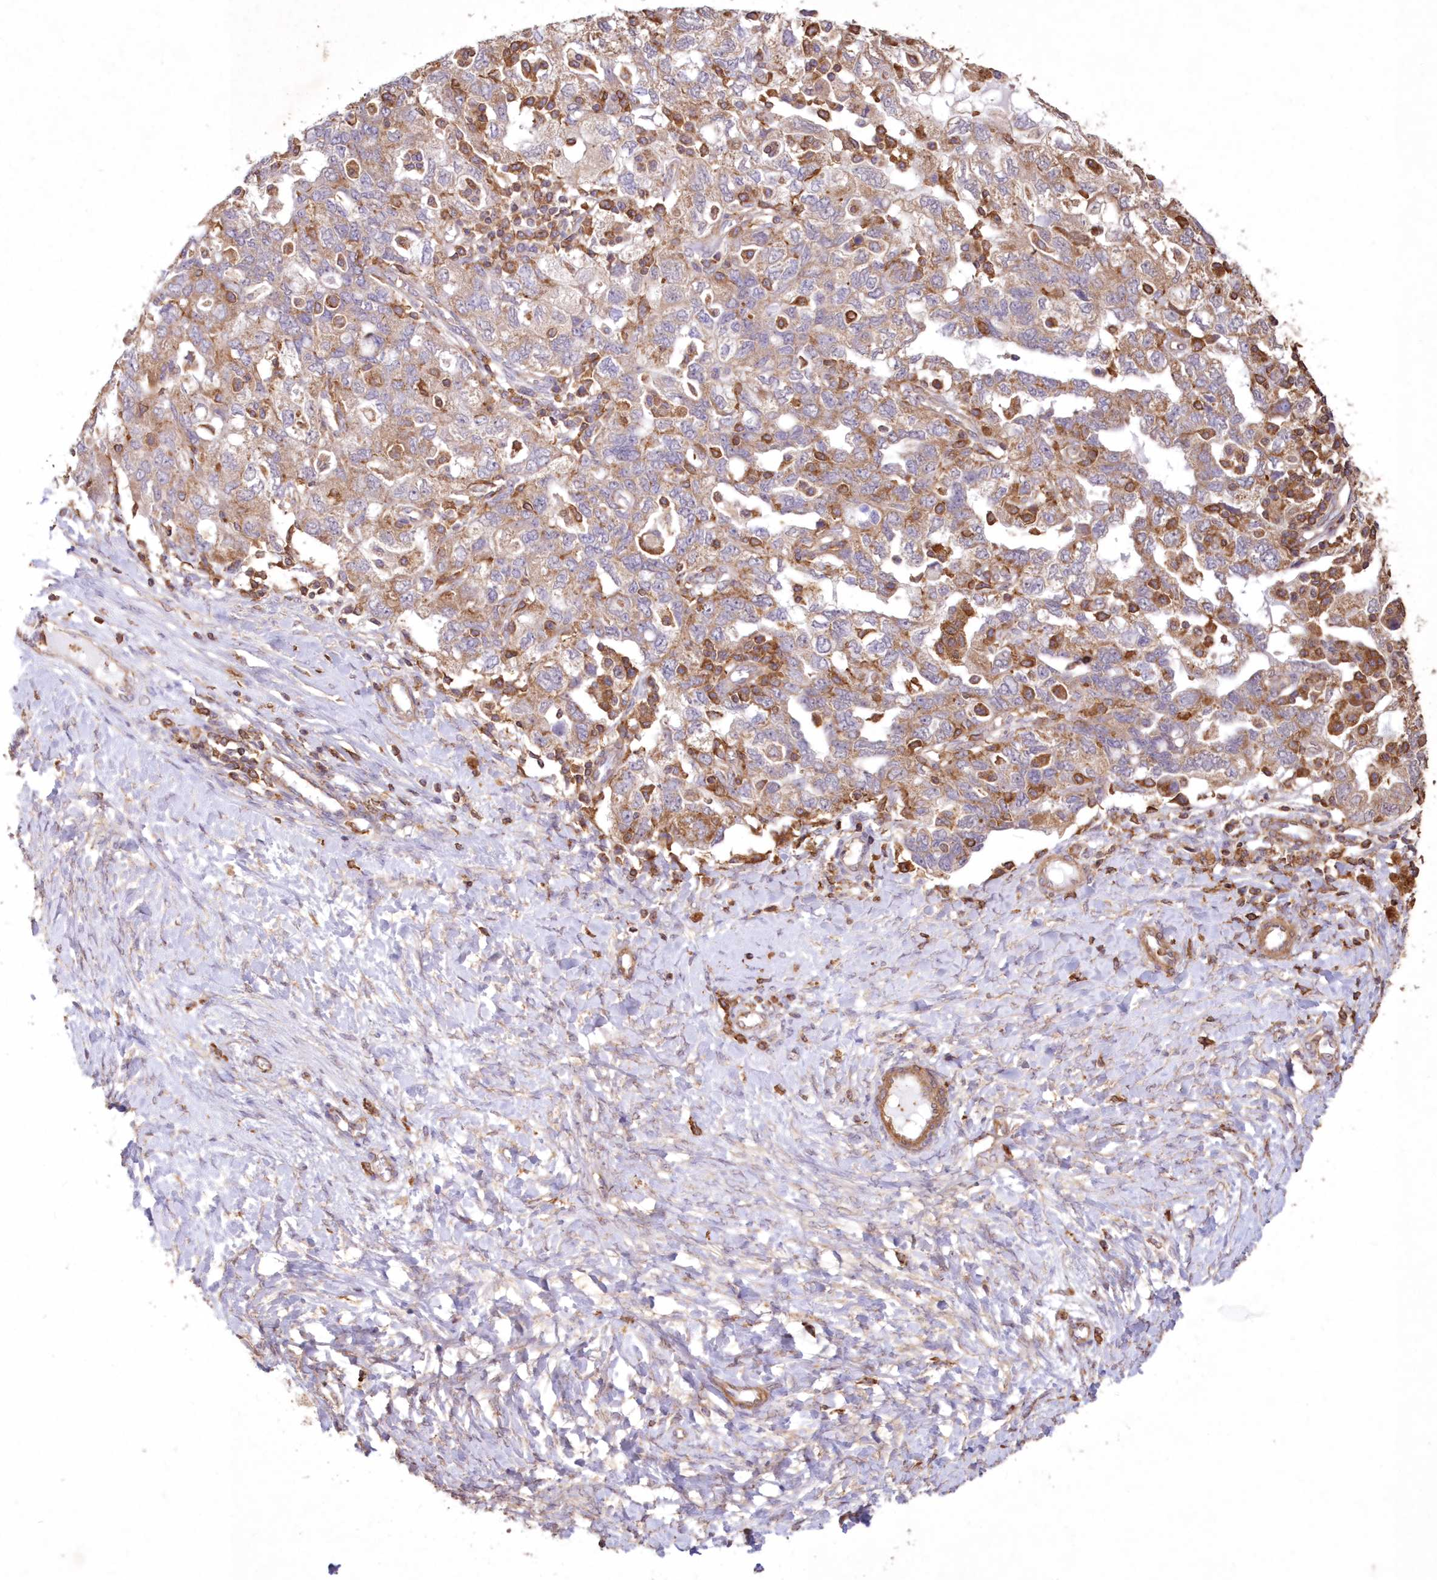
{"staining": {"intensity": "moderate", "quantity": "25%-75%", "location": "cytoplasmic/membranous"}, "tissue": "ovarian cancer", "cell_type": "Tumor cells", "image_type": "cancer", "snomed": [{"axis": "morphology", "description": "Carcinoma, NOS"}, {"axis": "morphology", "description": "Cystadenocarcinoma, serous, NOS"}, {"axis": "topography", "description": "Ovary"}], "caption": "An image showing moderate cytoplasmic/membranous staining in about 25%-75% of tumor cells in ovarian cancer, as visualized by brown immunohistochemical staining.", "gene": "TMEM139", "patient": {"sex": "female", "age": 69}}